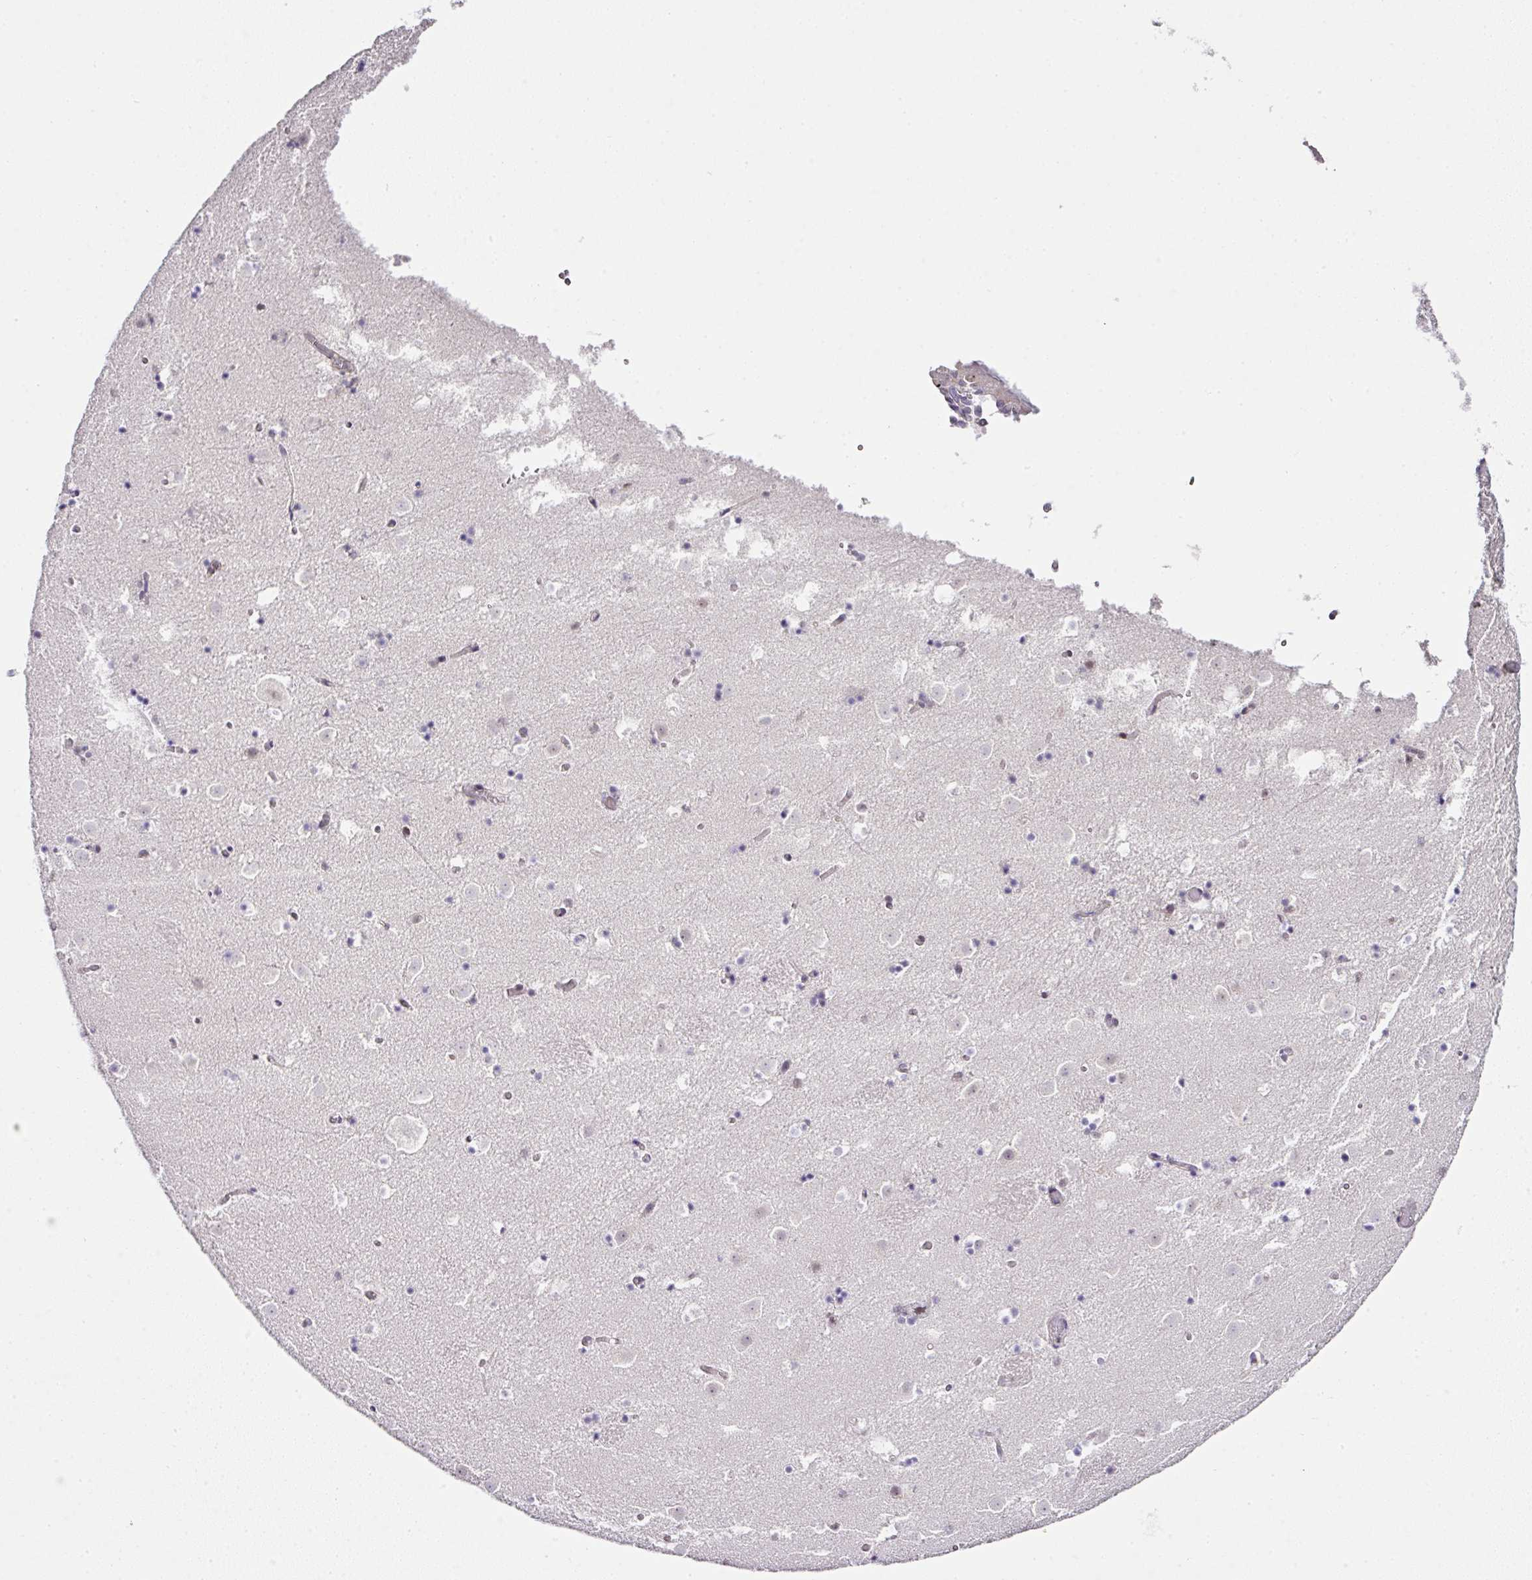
{"staining": {"intensity": "negative", "quantity": "none", "location": "none"}, "tissue": "caudate", "cell_type": "Glial cells", "image_type": "normal", "snomed": [{"axis": "morphology", "description": "Normal tissue, NOS"}, {"axis": "topography", "description": "Lateral ventricle wall"}], "caption": "Immunohistochemistry histopathology image of benign human caudate stained for a protein (brown), which demonstrates no expression in glial cells.", "gene": "FAM32A", "patient": {"sex": "male", "age": 25}}